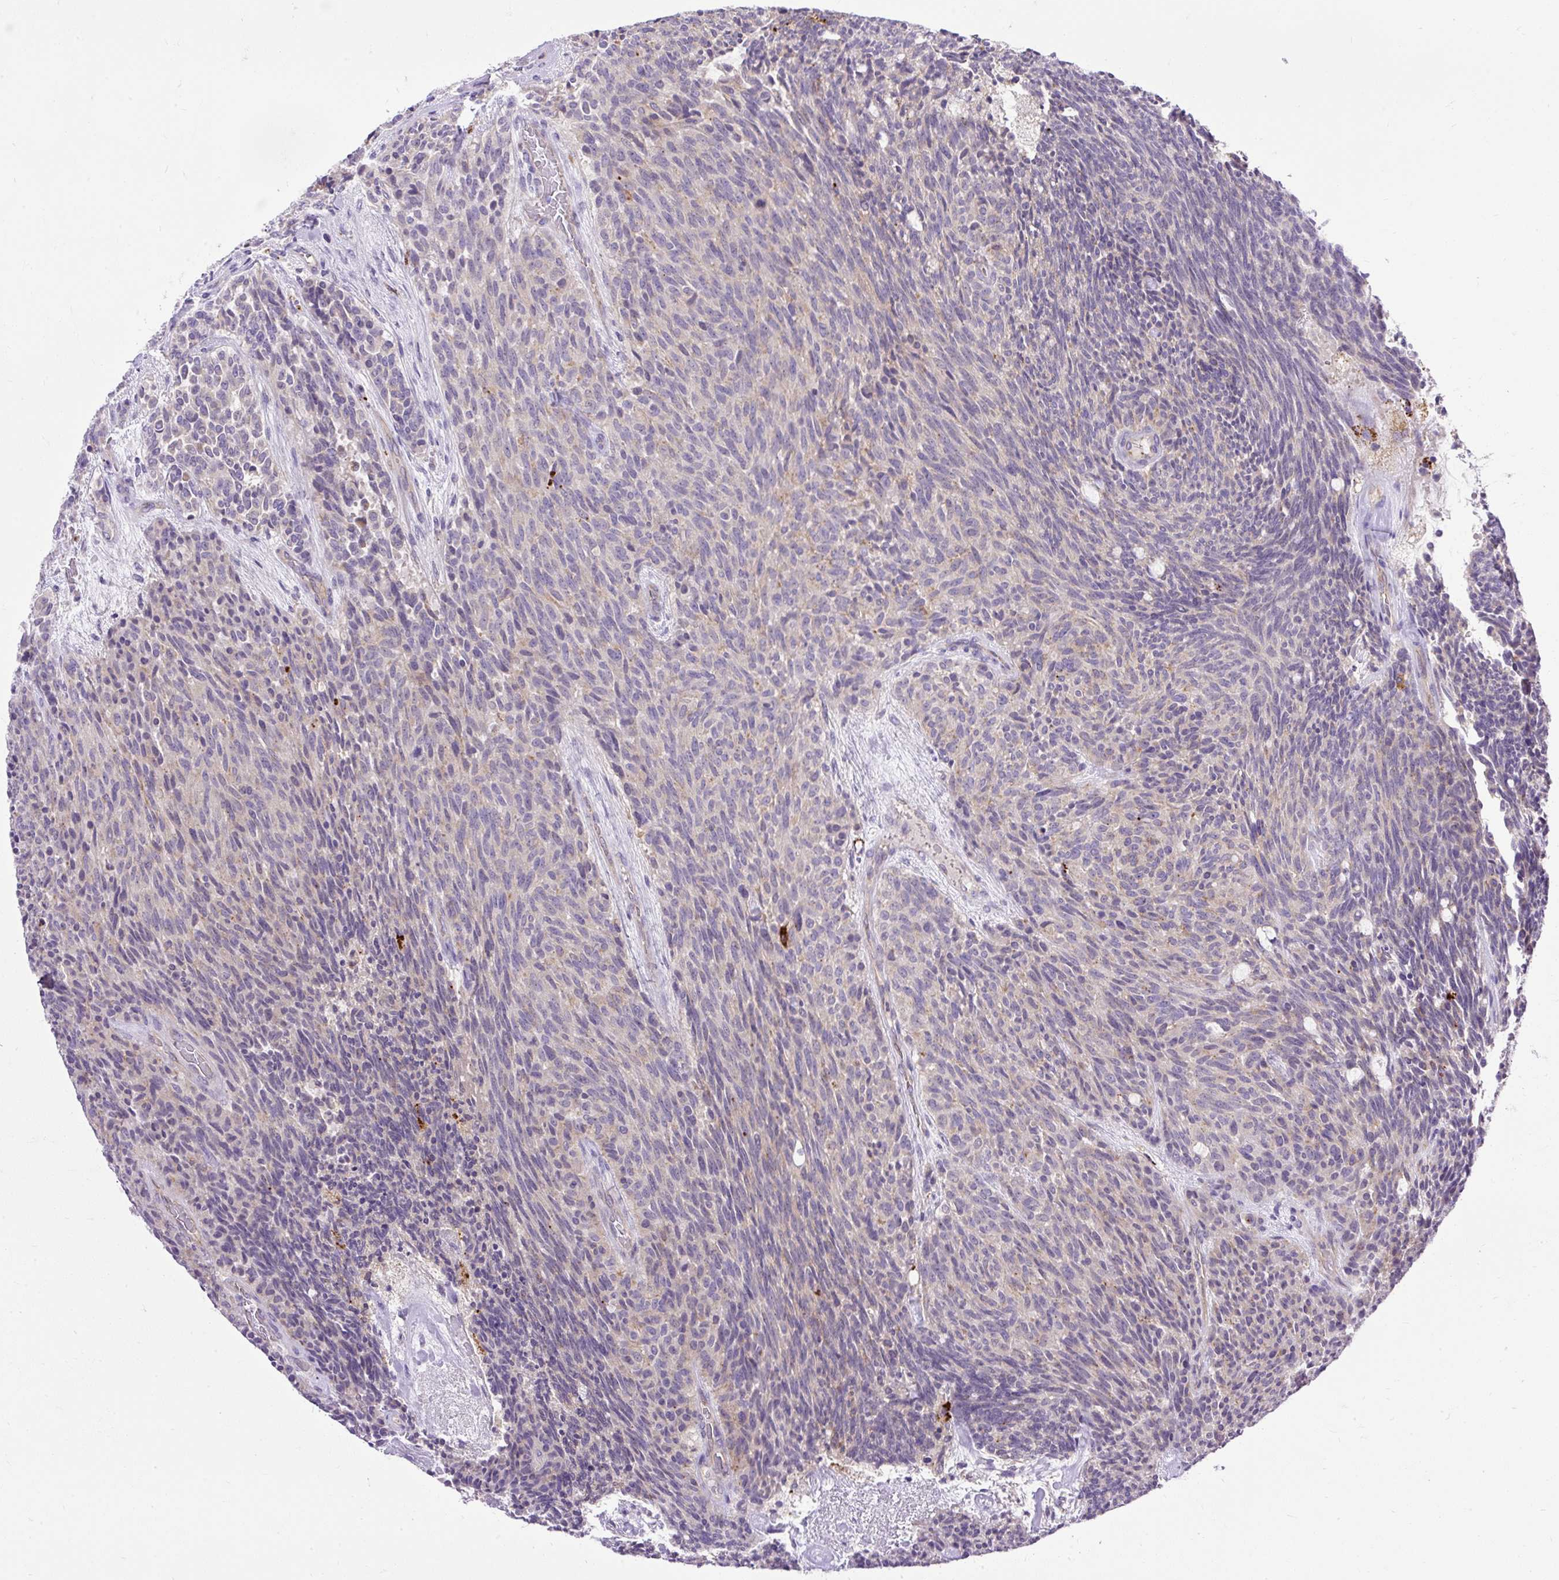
{"staining": {"intensity": "weak", "quantity": "<25%", "location": "cytoplasmic/membranous"}, "tissue": "carcinoid", "cell_type": "Tumor cells", "image_type": "cancer", "snomed": [{"axis": "morphology", "description": "Carcinoid, malignant, NOS"}, {"axis": "topography", "description": "Pancreas"}], "caption": "Immunohistochemistry (IHC) photomicrograph of neoplastic tissue: carcinoid stained with DAB (3,3'-diaminobenzidine) demonstrates no significant protein expression in tumor cells. (DAB immunohistochemistry (IHC) with hematoxylin counter stain).", "gene": "HEXB", "patient": {"sex": "female", "age": 54}}